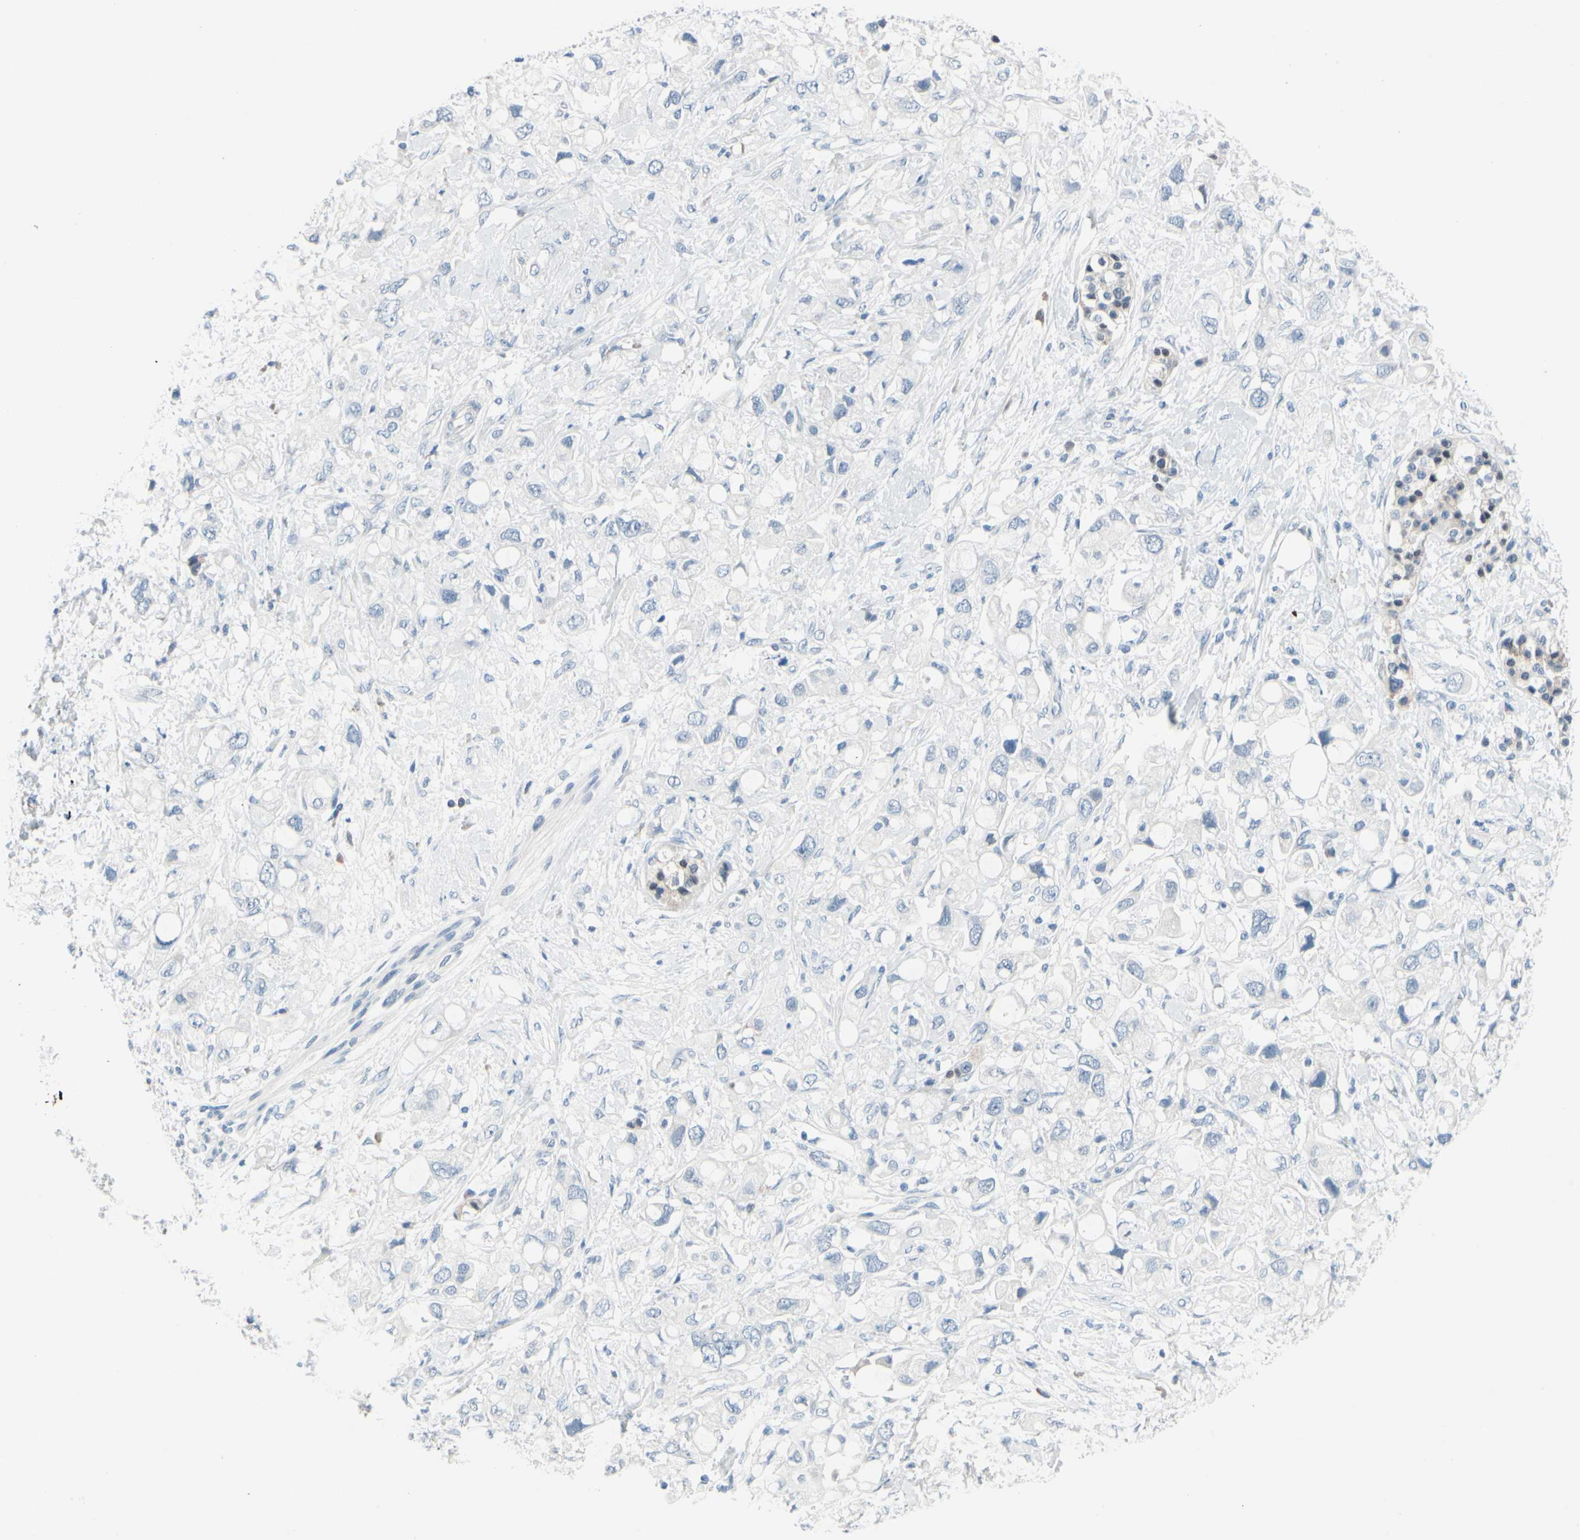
{"staining": {"intensity": "negative", "quantity": "none", "location": "none"}, "tissue": "pancreatic cancer", "cell_type": "Tumor cells", "image_type": "cancer", "snomed": [{"axis": "morphology", "description": "Adenocarcinoma, NOS"}, {"axis": "topography", "description": "Pancreas"}], "caption": "There is no significant positivity in tumor cells of pancreatic adenocarcinoma.", "gene": "PGR", "patient": {"sex": "female", "age": 56}}